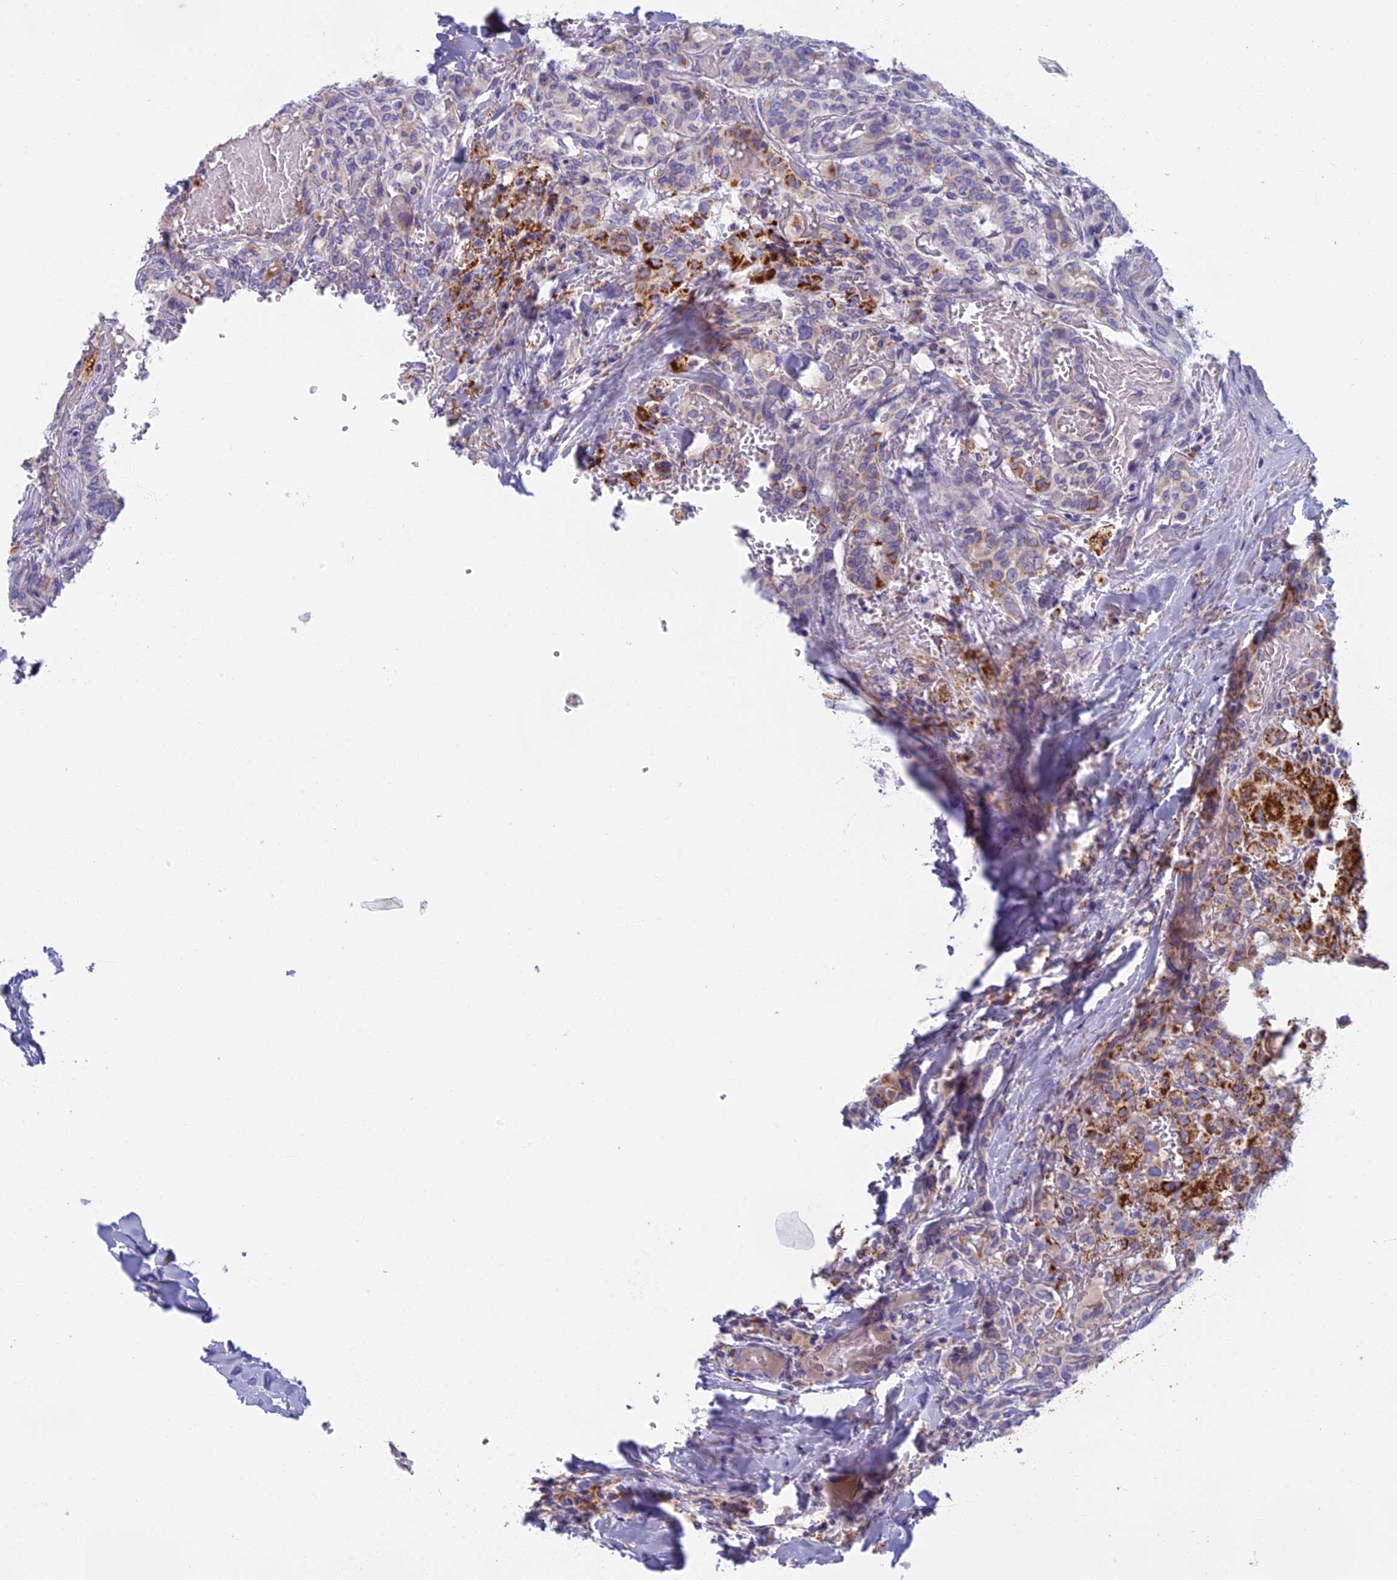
{"staining": {"intensity": "weak", "quantity": "25%-75%", "location": "cytoplasmic/membranous"}, "tissue": "thyroid cancer", "cell_type": "Tumor cells", "image_type": "cancer", "snomed": [{"axis": "morphology", "description": "Papillary adenocarcinoma, NOS"}, {"axis": "topography", "description": "Thyroid gland"}], "caption": "A high-resolution image shows immunohistochemistry staining of thyroid papillary adenocarcinoma, which displays weak cytoplasmic/membranous expression in approximately 25%-75% of tumor cells.", "gene": "SEMA7A", "patient": {"sex": "female", "age": 72}}